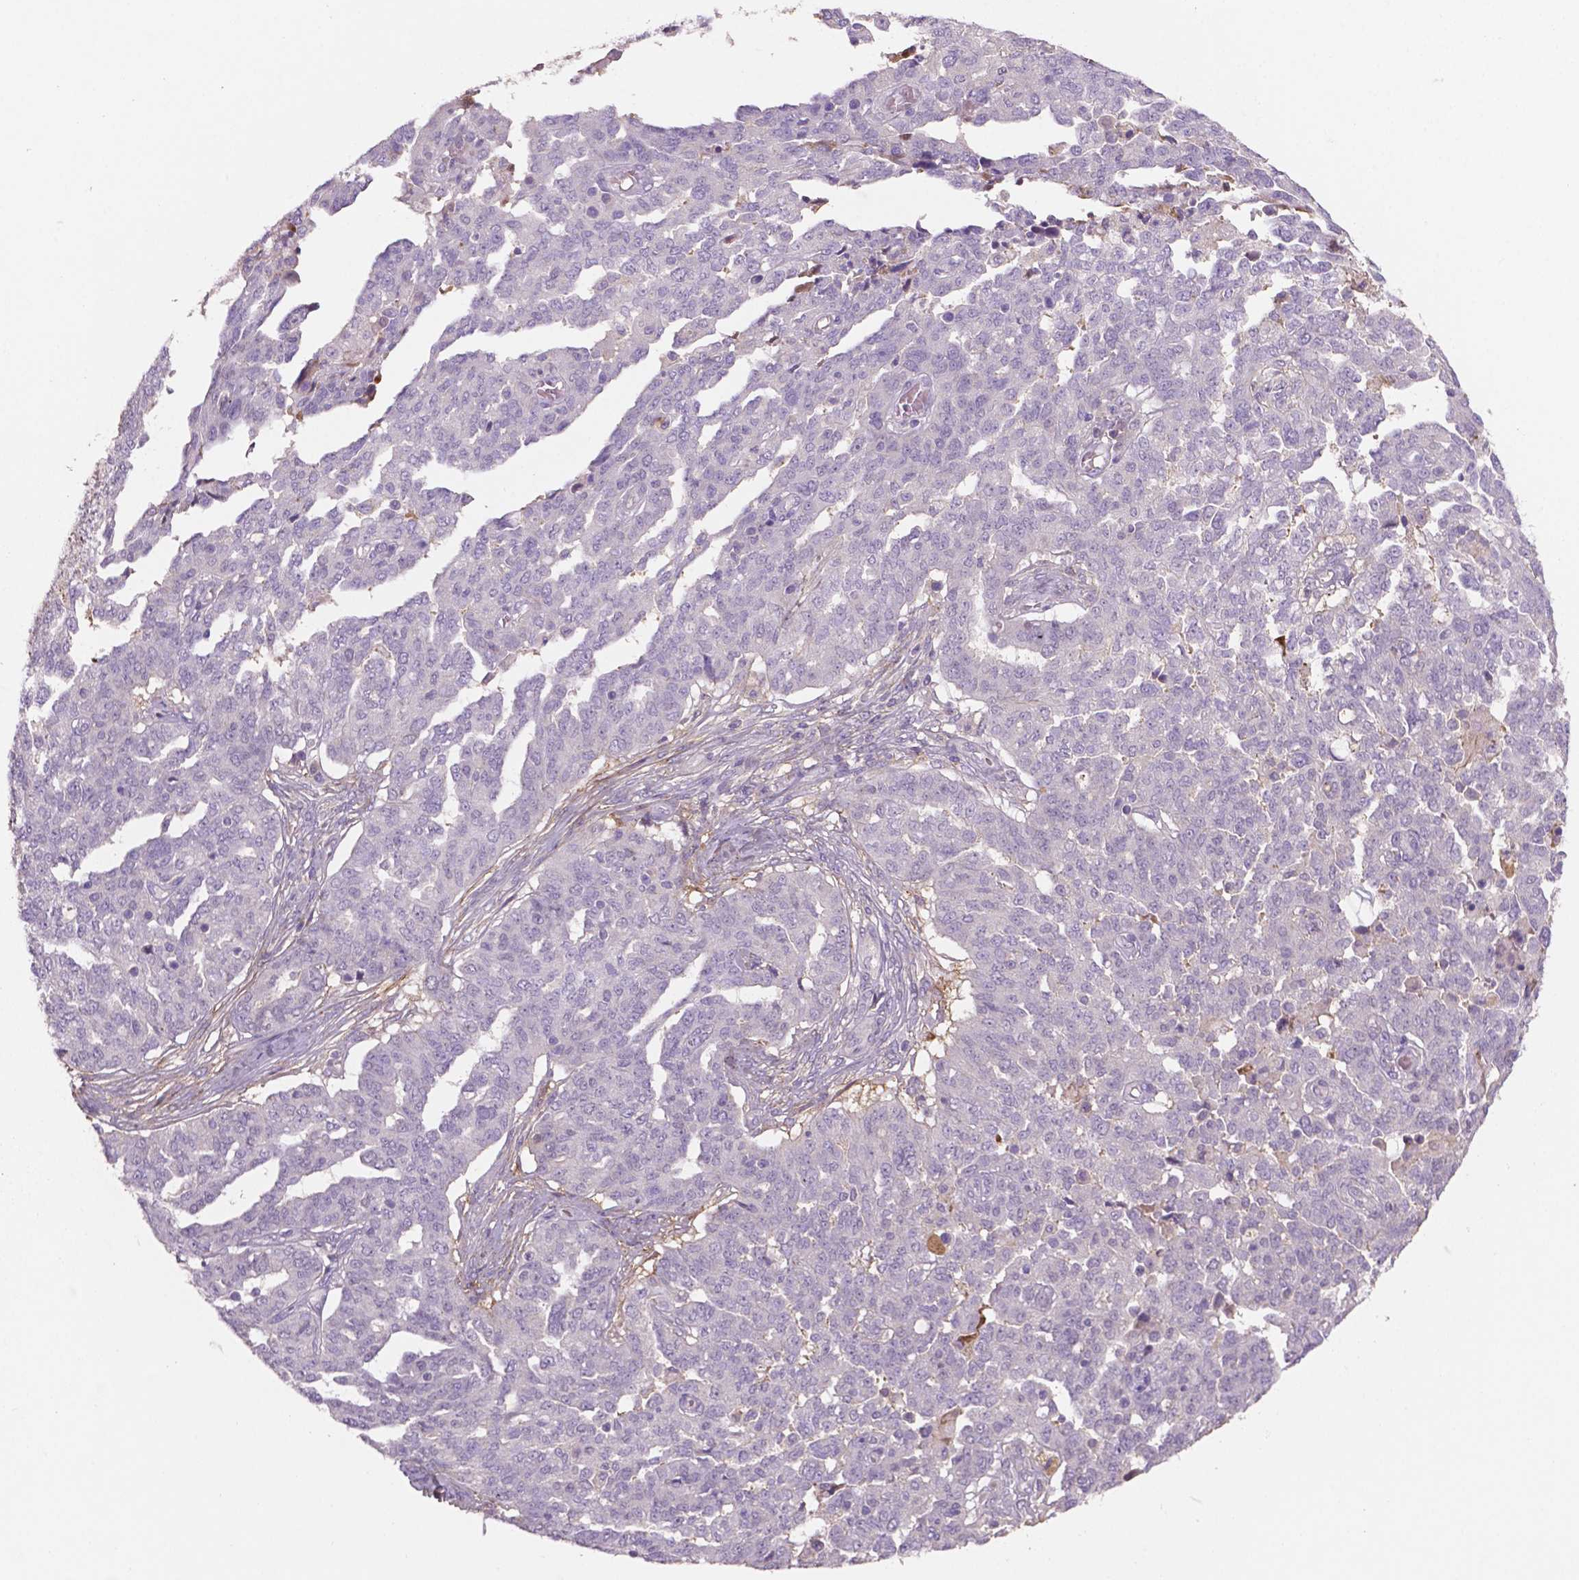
{"staining": {"intensity": "negative", "quantity": "none", "location": "none"}, "tissue": "ovarian cancer", "cell_type": "Tumor cells", "image_type": "cancer", "snomed": [{"axis": "morphology", "description": "Cystadenocarcinoma, serous, NOS"}, {"axis": "topography", "description": "Ovary"}], "caption": "Tumor cells show no significant protein staining in serous cystadenocarcinoma (ovarian). (DAB (3,3'-diaminobenzidine) immunohistochemistry visualized using brightfield microscopy, high magnification).", "gene": "FBLN1", "patient": {"sex": "female", "age": 67}}